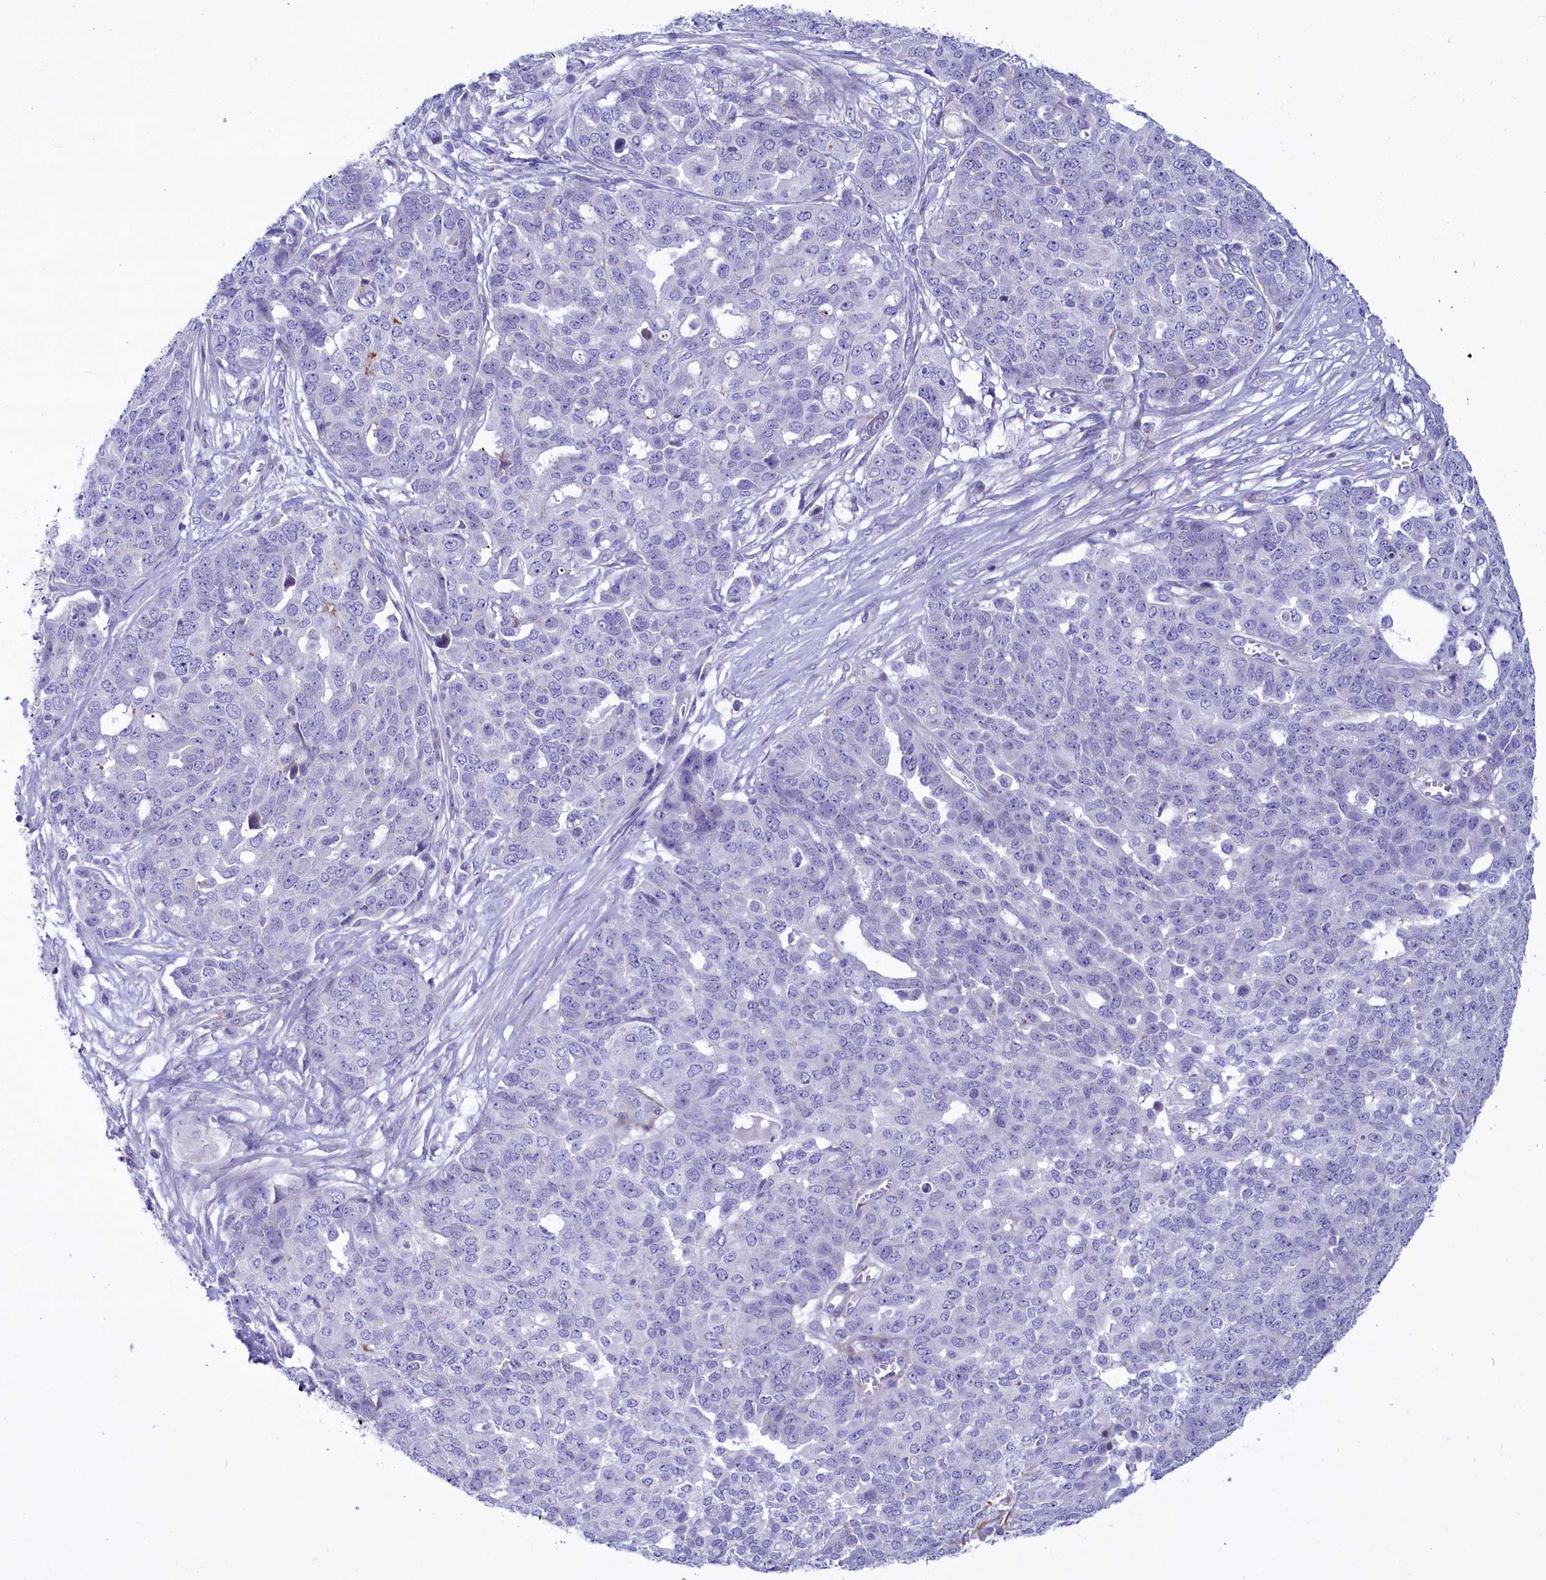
{"staining": {"intensity": "negative", "quantity": "none", "location": "none"}, "tissue": "ovarian cancer", "cell_type": "Tumor cells", "image_type": "cancer", "snomed": [{"axis": "morphology", "description": "Cystadenocarcinoma, serous, NOS"}, {"axis": "topography", "description": "Soft tissue"}, {"axis": "topography", "description": "Ovary"}], "caption": "Image shows no protein staining in tumor cells of ovarian serous cystadenocarcinoma tissue.", "gene": "LOXL1", "patient": {"sex": "female", "age": 57}}